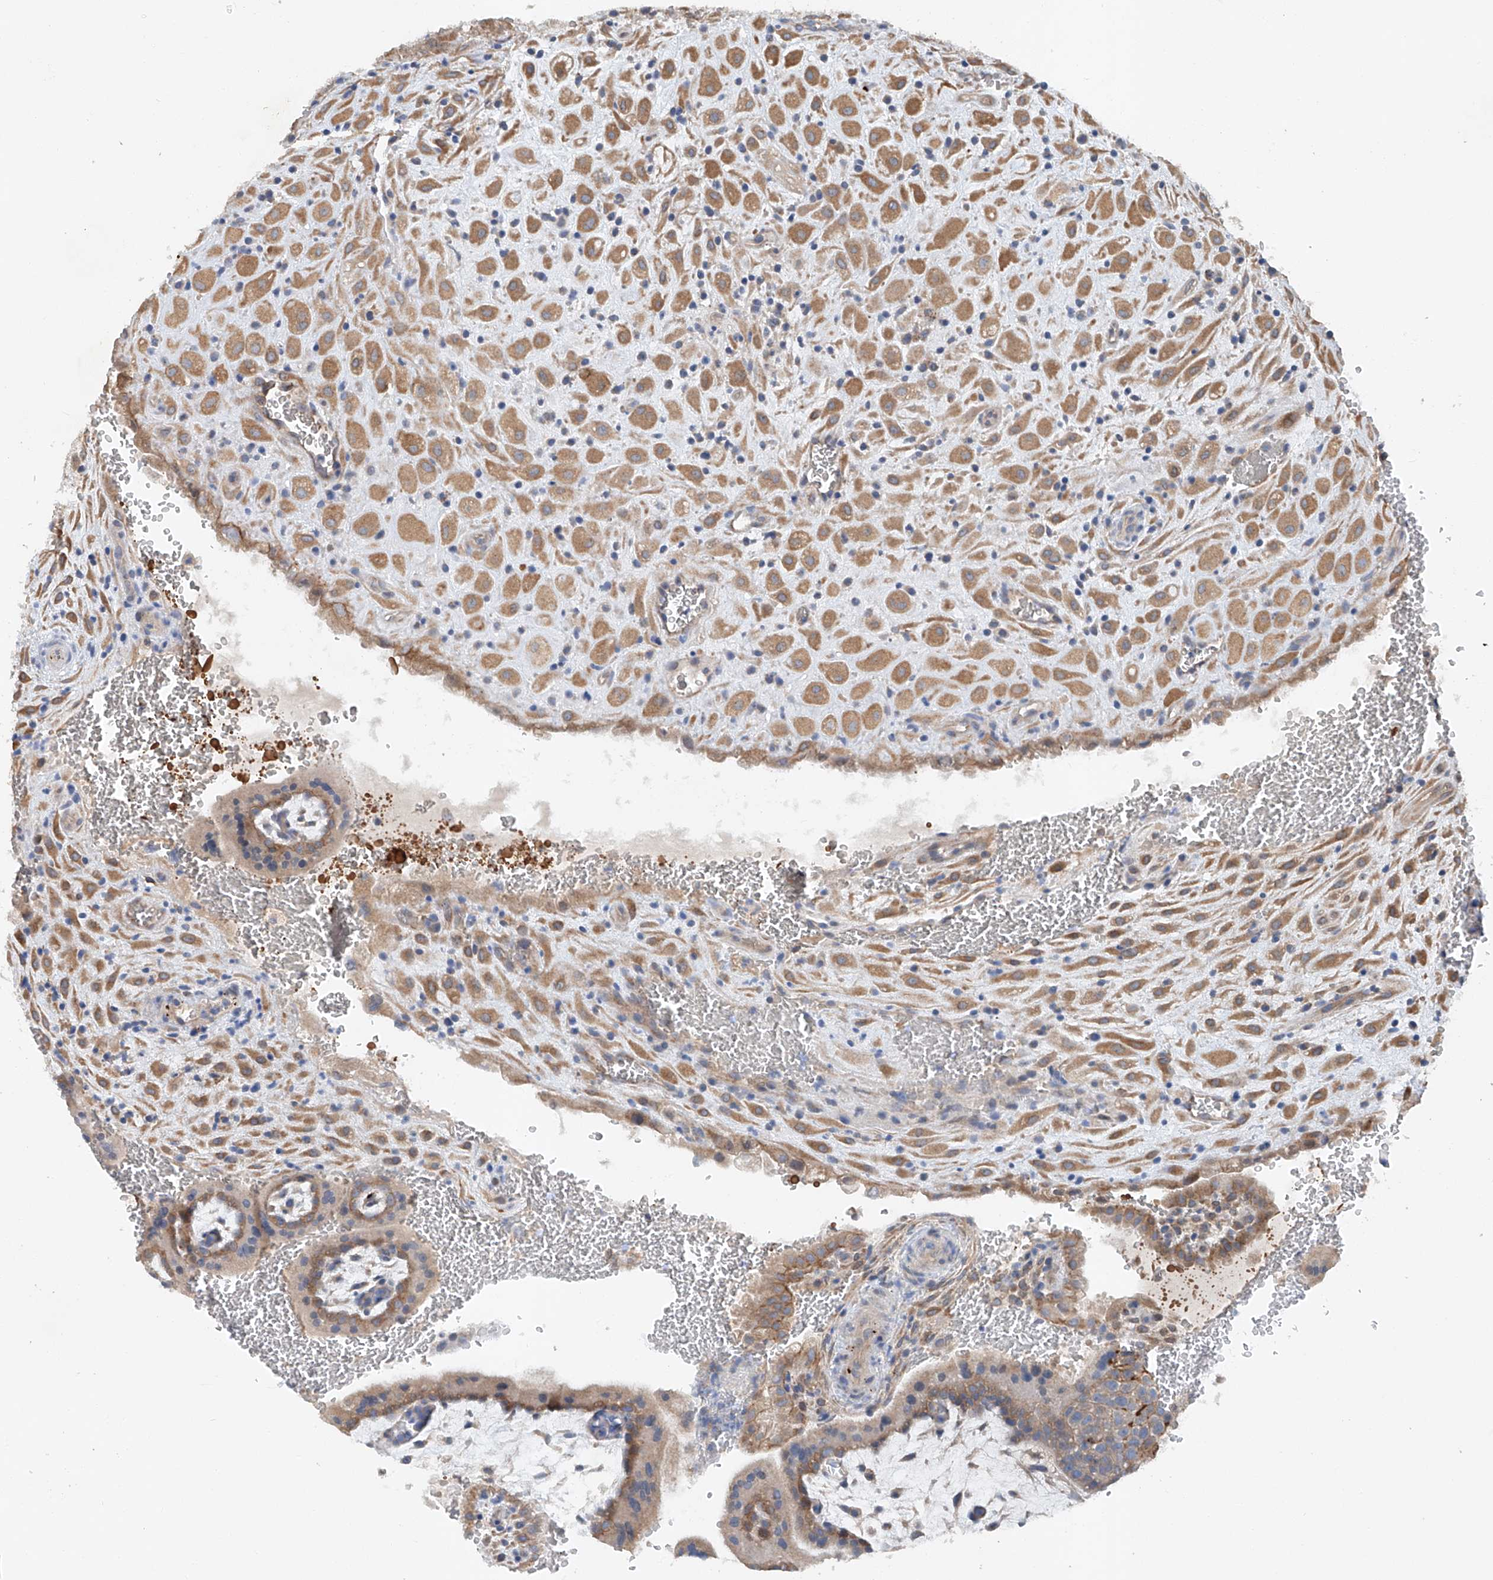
{"staining": {"intensity": "moderate", "quantity": ">75%", "location": "cytoplasmic/membranous"}, "tissue": "placenta", "cell_type": "Decidual cells", "image_type": "normal", "snomed": [{"axis": "morphology", "description": "Normal tissue, NOS"}, {"axis": "topography", "description": "Placenta"}], "caption": "Placenta stained with immunohistochemistry (IHC) exhibits moderate cytoplasmic/membranous staining in approximately >75% of decidual cells. (brown staining indicates protein expression, while blue staining denotes nuclei).", "gene": "CEP85L", "patient": {"sex": "female", "age": 35}}